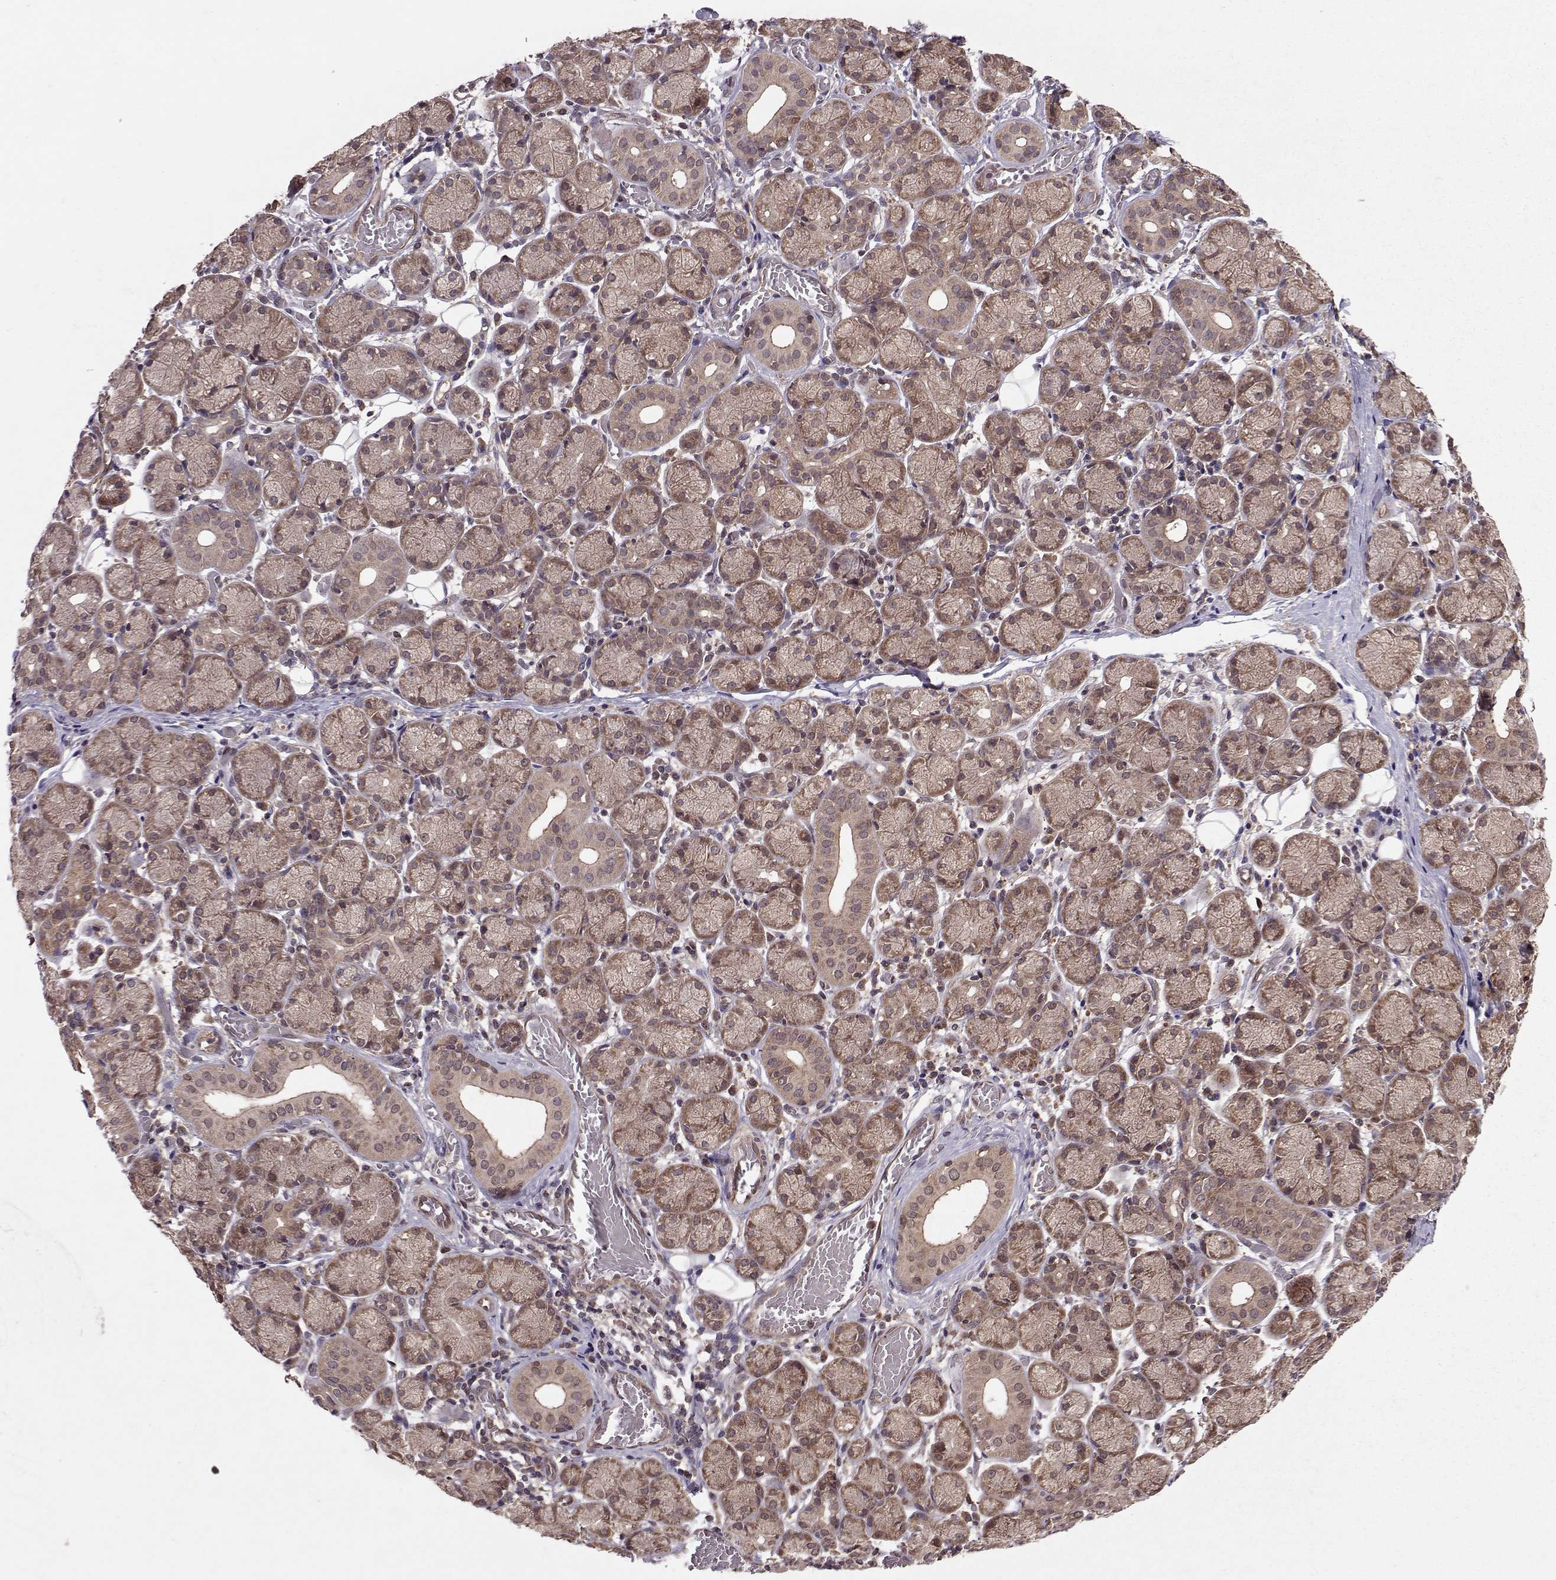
{"staining": {"intensity": "weak", "quantity": ">75%", "location": "cytoplasmic/membranous"}, "tissue": "salivary gland", "cell_type": "Glandular cells", "image_type": "normal", "snomed": [{"axis": "morphology", "description": "Normal tissue, NOS"}, {"axis": "topography", "description": "Salivary gland"}, {"axis": "topography", "description": "Peripheral nerve tissue"}], "caption": "Brown immunohistochemical staining in unremarkable human salivary gland demonstrates weak cytoplasmic/membranous expression in approximately >75% of glandular cells.", "gene": "PPP2R2A", "patient": {"sex": "female", "age": 24}}